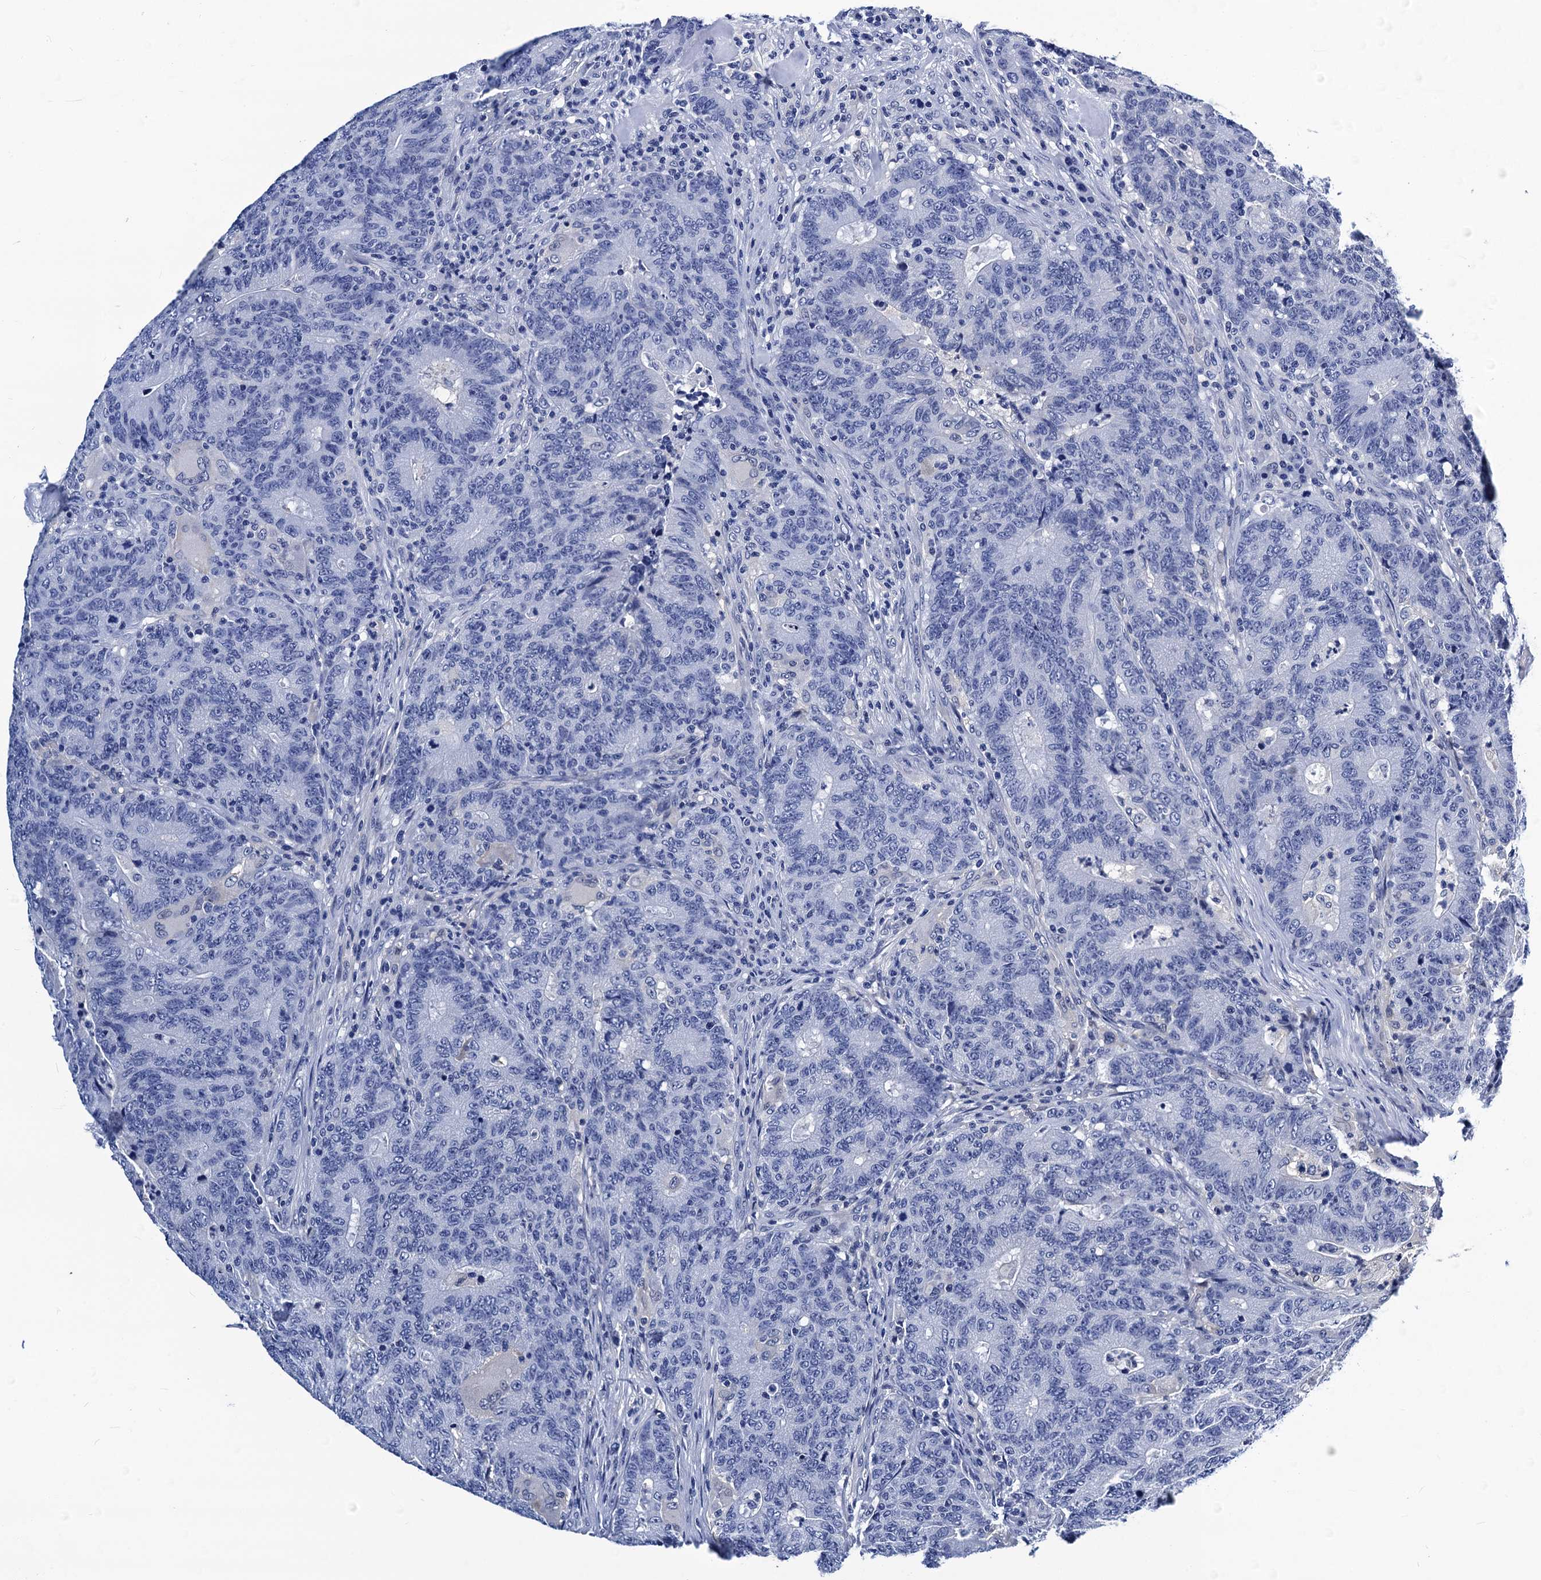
{"staining": {"intensity": "negative", "quantity": "none", "location": "none"}, "tissue": "colorectal cancer", "cell_type": "Tumor cells", "image_type": "cancer", "snomed": [{"axis": "morphology", "description": "Adenocarcinoma, NOS"}, {"axis": "topography", "description": "Colon"}], "caption": "Colorectal adenocarcinoma stained for a protein using immunohistochemistry reveals no staining tumor cells.", "gene": "LRRC30", "patient": {"sex": "female", "age": 75}}